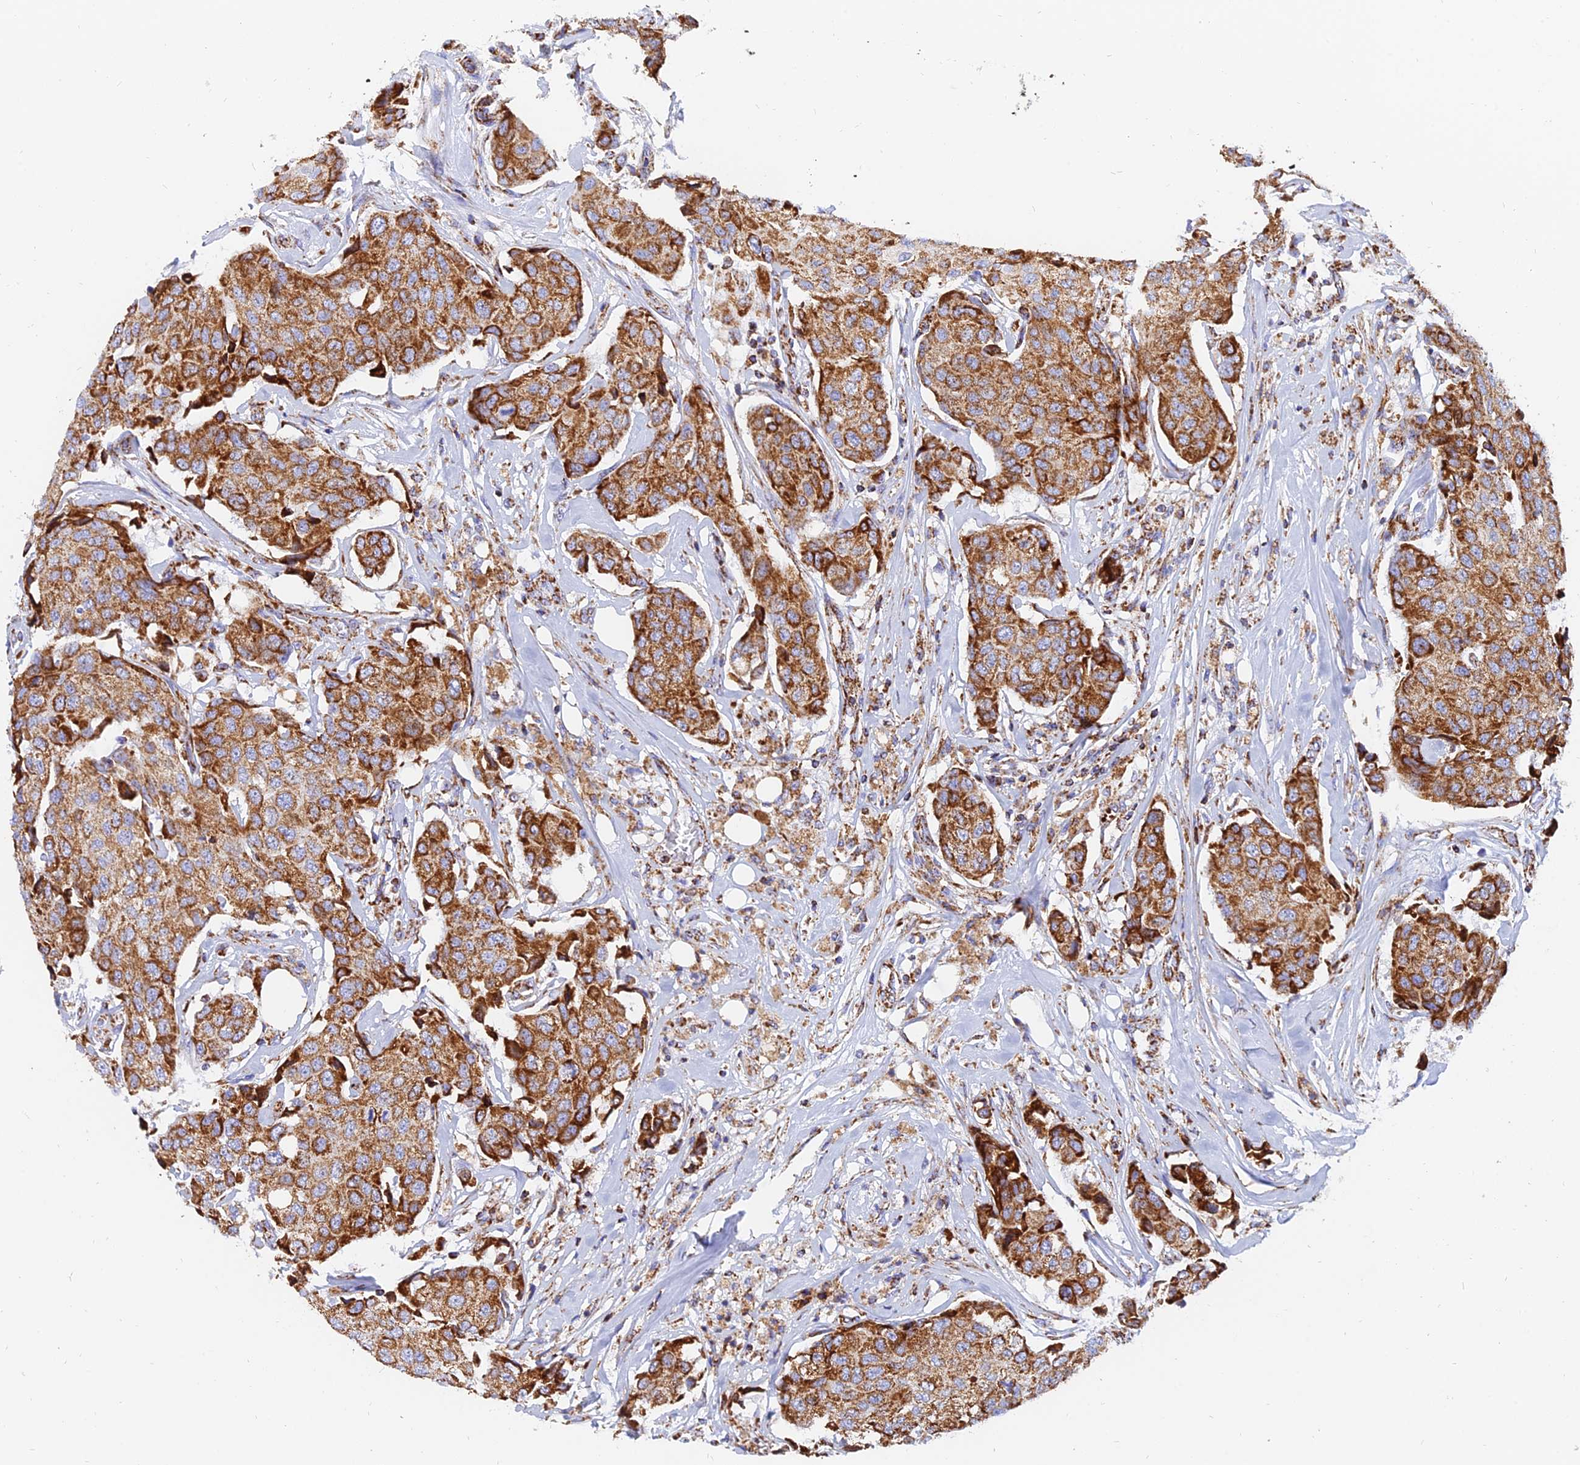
{"staining": {"intensity": "strong", "quantity": ">75%", "location": "cytoplasmic/membranous"}, "tissue": "breast cancer", "cell_type": "Tumor cells", "image_type": "cancer", "snomed": [{"axis": "morphology", "description": "Duct carcinoma"}, {"axis": "topography", "description": "Breast"}], "caption": "Immunohistochemistry image of neoplastic tissue: human invasive ductal carcinoma (breast) stained using IHC exhibits high levels of strong protein expression localized specifically in the cytoplasmic/membranous of tumor cells, appearing as a cytoplasmic/membranous brown color.", "gene": "NDUFB6", "patient": {"sex": "female", "age": 80}}